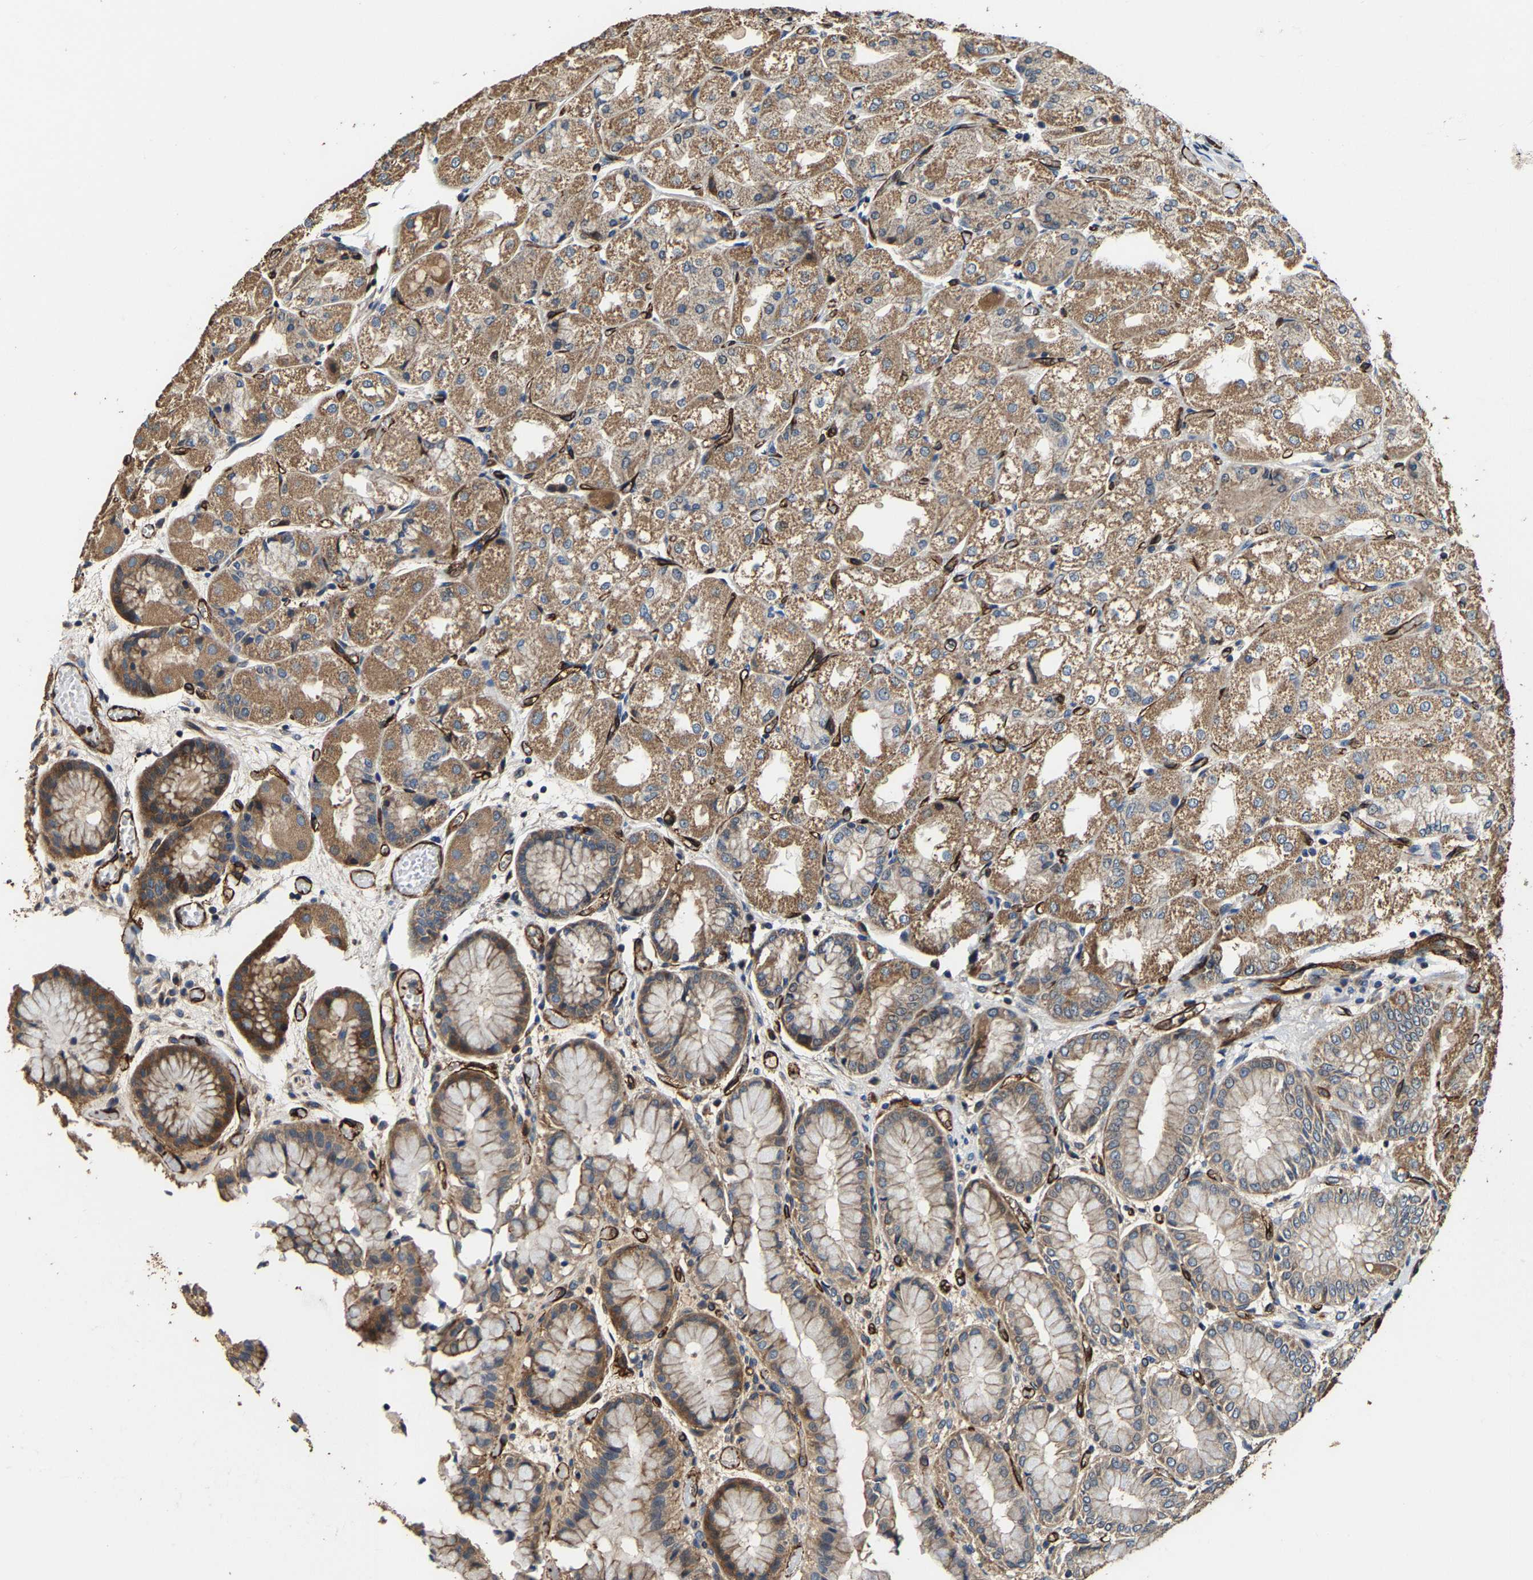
{"staining": {"intensity": "moderate", "quantity": ">75%", "location": "cytoplasmic/membranous"}, "tissue": "stomach", "cell_type": "Glandular cells", "image_type": "normal", "snomed": [{"axis": "morphology", "description": "Normal tissue, NOS"}, {"axis": "topography", "description": "Stomach, upper"}], "caption": "An image of human stomach stained for a protein shows moderate cytoplasmic/membranous brown staining in glandular cells. Nuclei are stained in blue.", "gene": "GFRA3", "patient": {"sex": "male", "age": 72}}